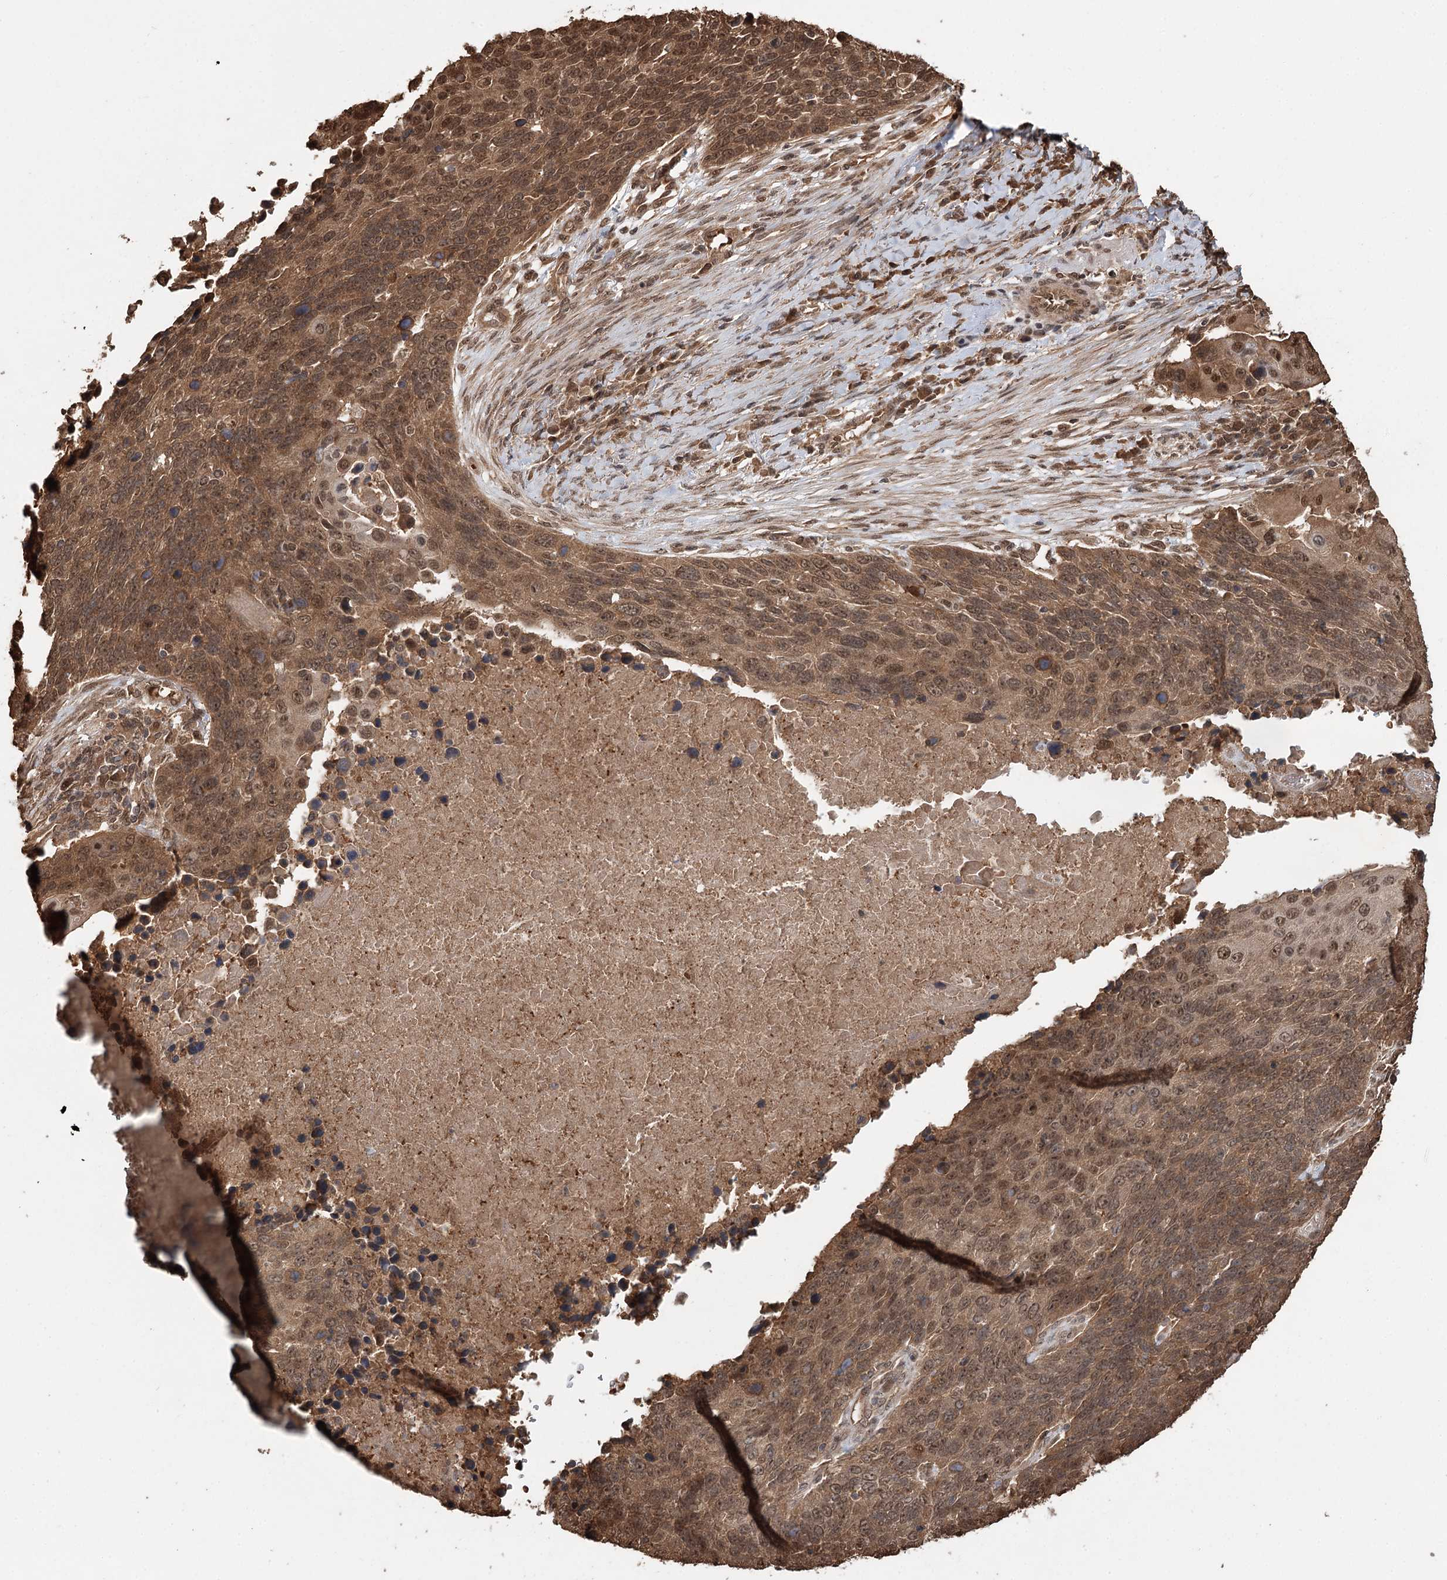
{"staining": {"intensity": "moderate", "quantity": ">75%", "location": "cytoplasmic/membranous,nuclear"}, "tissue": "lung cancer", "cell_type": "Tumor cells", "image_type": "cancer", "snomed": [{"axis": "morphology", "description": "Normal tissue, NOS"}, {"axis": "morphology", "description": "Squamous cell carcinoma, NOS"}, {"axis": "topography", "description": "Lymph node"}, {"axis": "topography", "description": "Lung"}], "caption": "A histopathology image of squamous cell carcinoma (lung) stained for a protein exhibits moderate cytoplasmic/membranous and nuclear brown staining in tumor cells. (brown staining indicates protein expression, while blue staining denotes nuclei).", "gene": "N6AMT1", "patient": {"sex": "male", "age": 66}}